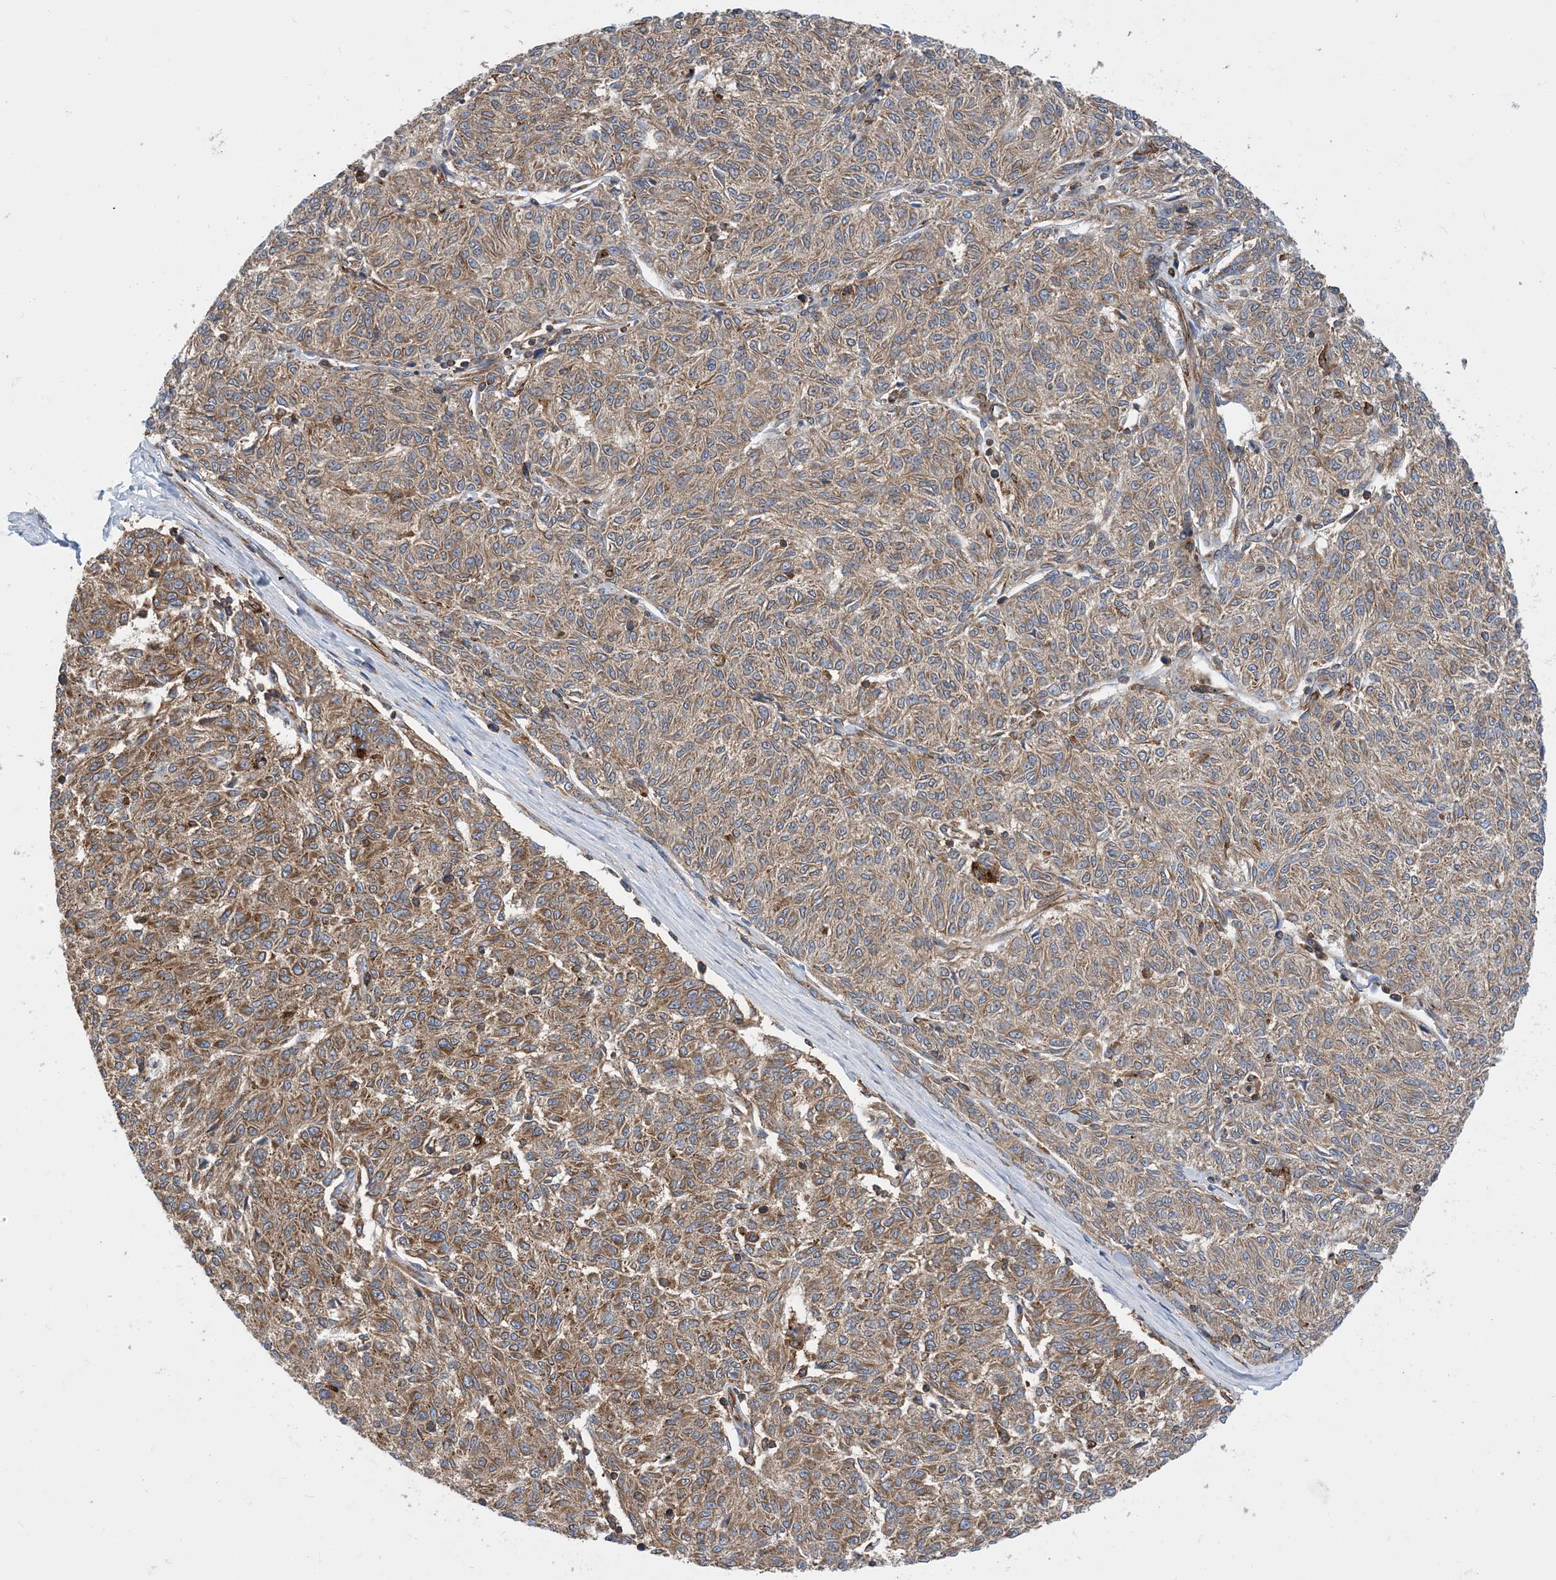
{"staining": {"intensity": "moderate", "quantity": ">75%", "location": "cytoplasmic/membranous"}, "tissue": "melanoma", "cell_type": "Tumor cells", "image_type": "cancer", "snomed": [{"axis": "morphology", "description": "Malignant melanoma, NOS"}, {"axis": "topography", "description": "Skin"}], "caption": "IHC of human malignant melanoma displays medium levels of moderate cytoplasmic/membranous staining in approximately >75% of tumor cells.", "gene": "DYNC1LI1", "patient": {"sex": "female", "age": 72}}